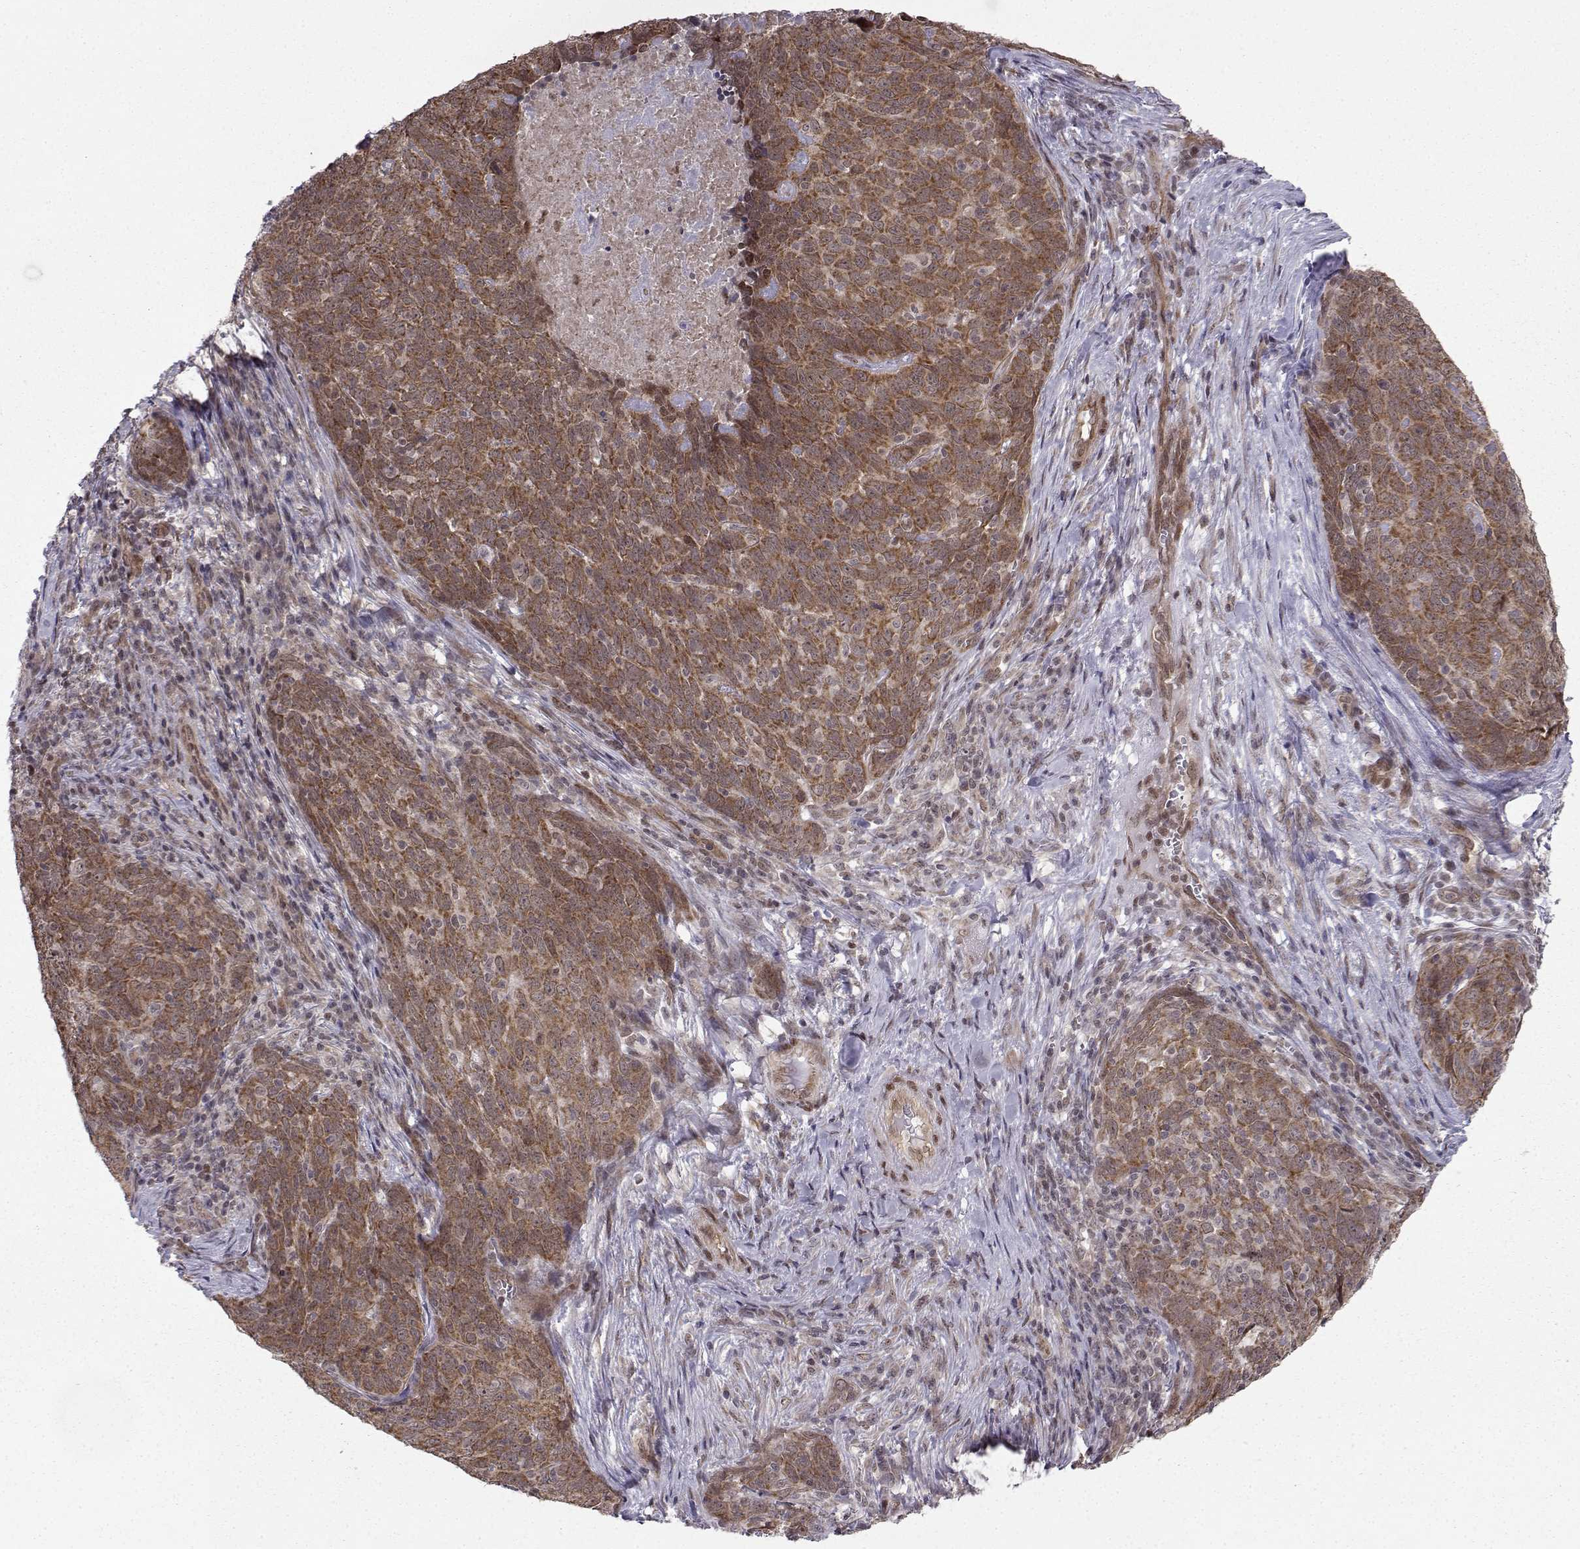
{"staining": {"intensity": "strong", "quantity": ">75%", "location": "cytoplasmic/membranous"}, "tissue": "skin cancer", "cell_type": "Tumor cells", "image_type": "cancer", "snomed": [{"axis": "morphology", "description": "Squamous cell carcinoma, NOS"}, {"axis": "topography", "description": "Skin"}, {"axis": "topography", "description": "Anal"}], "caption": "Immunohistochemical staining of human squamous cell carcinoma (skin) shows strong cytoplasmic/membranous protein positivity in approximately >75% of tumor cells. (brown staining indicates protein expression, while blue staining denotes nuclei).", "gene": "PKN2", "patient": {"sex": "female", "age": 51}}